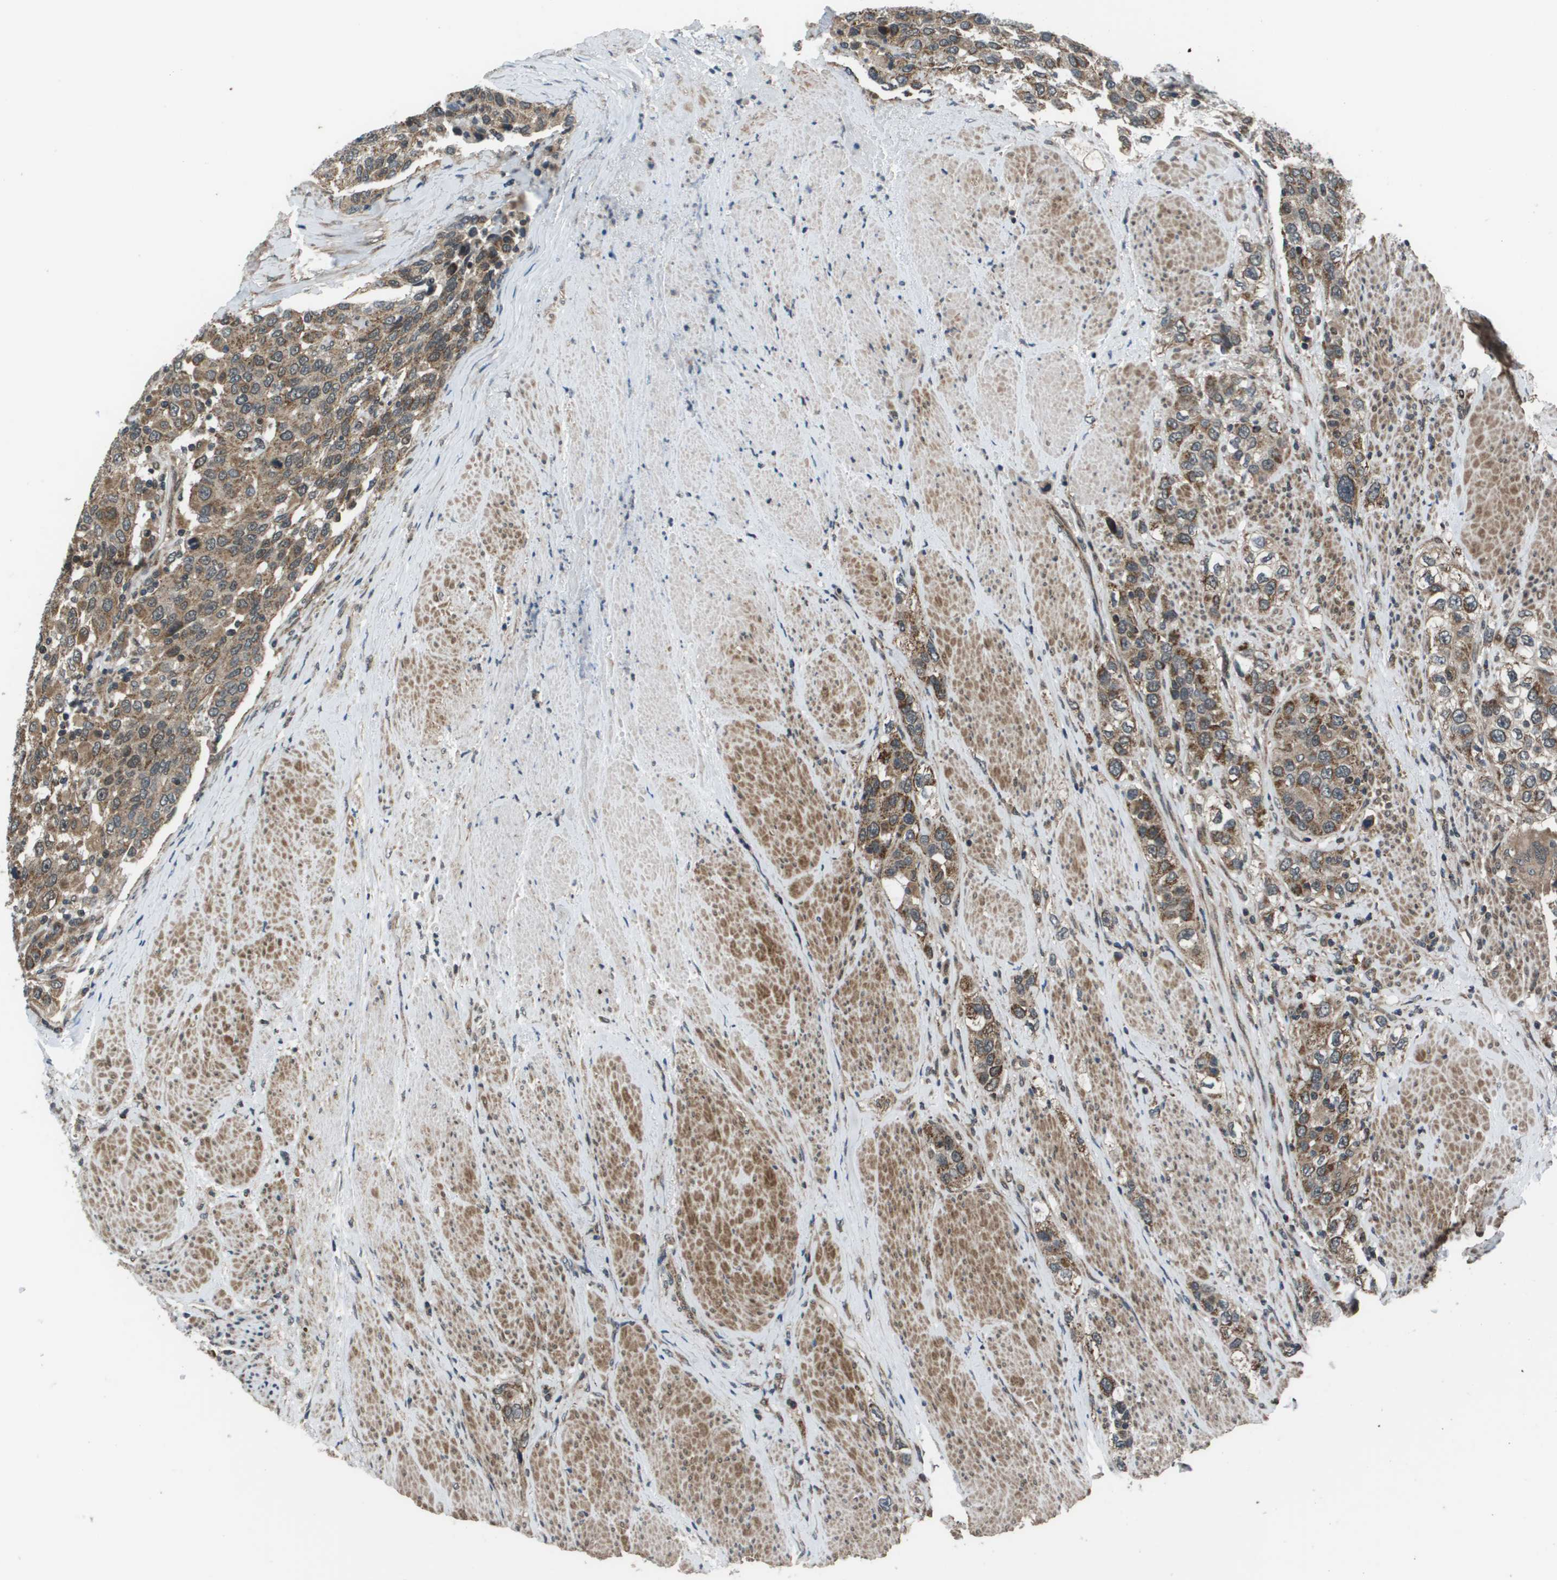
{"staining": {"intensity": "moderate", "quantity": ">75%", "location": "cytoplasmic/membranous"}, "tissue": "urothelial cancer", "cell_type": "Tumor cells", "image_type": "cancer", "snomed": [{"axis": "morphology", "description": "Urothelial carcinoma, High grade"}, {"axis": "topography", "description": "Urinary bladder"}], "caption": "A brown stain highlights moderate cytoplasmic/membranous positivity of a protein in human urothelial cancer tumor cells.", "gene": "PPFIA1", "patient": {"sex": "female", "age": 80}}